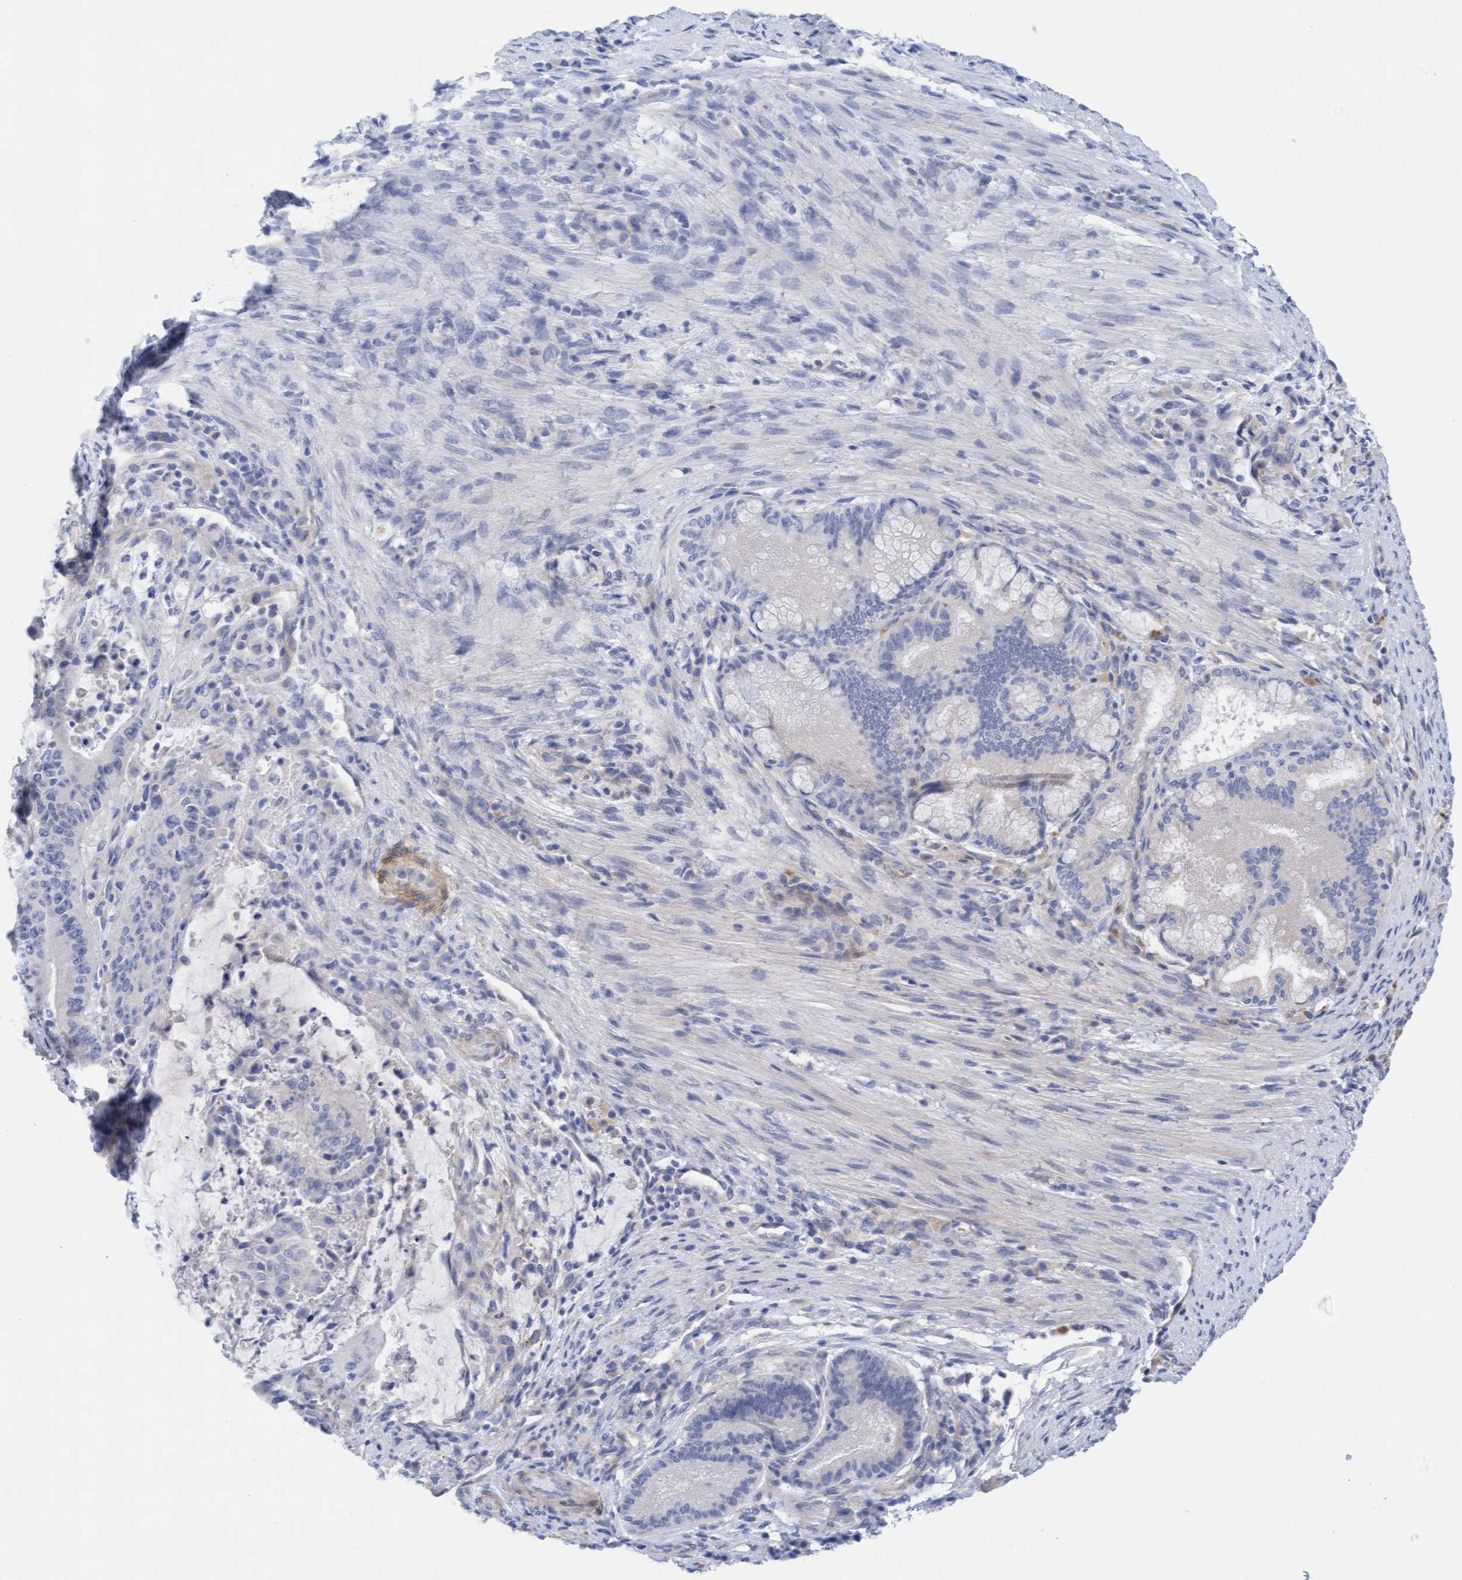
{"staining": {"intensity": "negative", "quantity": "none", "location": "none"}, "tissue": "liver cancer", "cell_type": "Tumor cells", "image_type": "cancer", "snomed": [{"axis": "morphology", "description": "Normal tissue, NOS"}, {"axis": "morphology", "description": "Cholangiocarcinoma"}, {"axis": "topography", "description": "Liver"}, {"axis": "topography", "description": "Peripheral nerve tissue"}], "caption": "This is an IHC photomicrograph of liver cholangiocarcinoma. There is no staining in tumor cells.", "gene": "CDK5RAP3", "patient": {"sex": "female", "age": 73}}